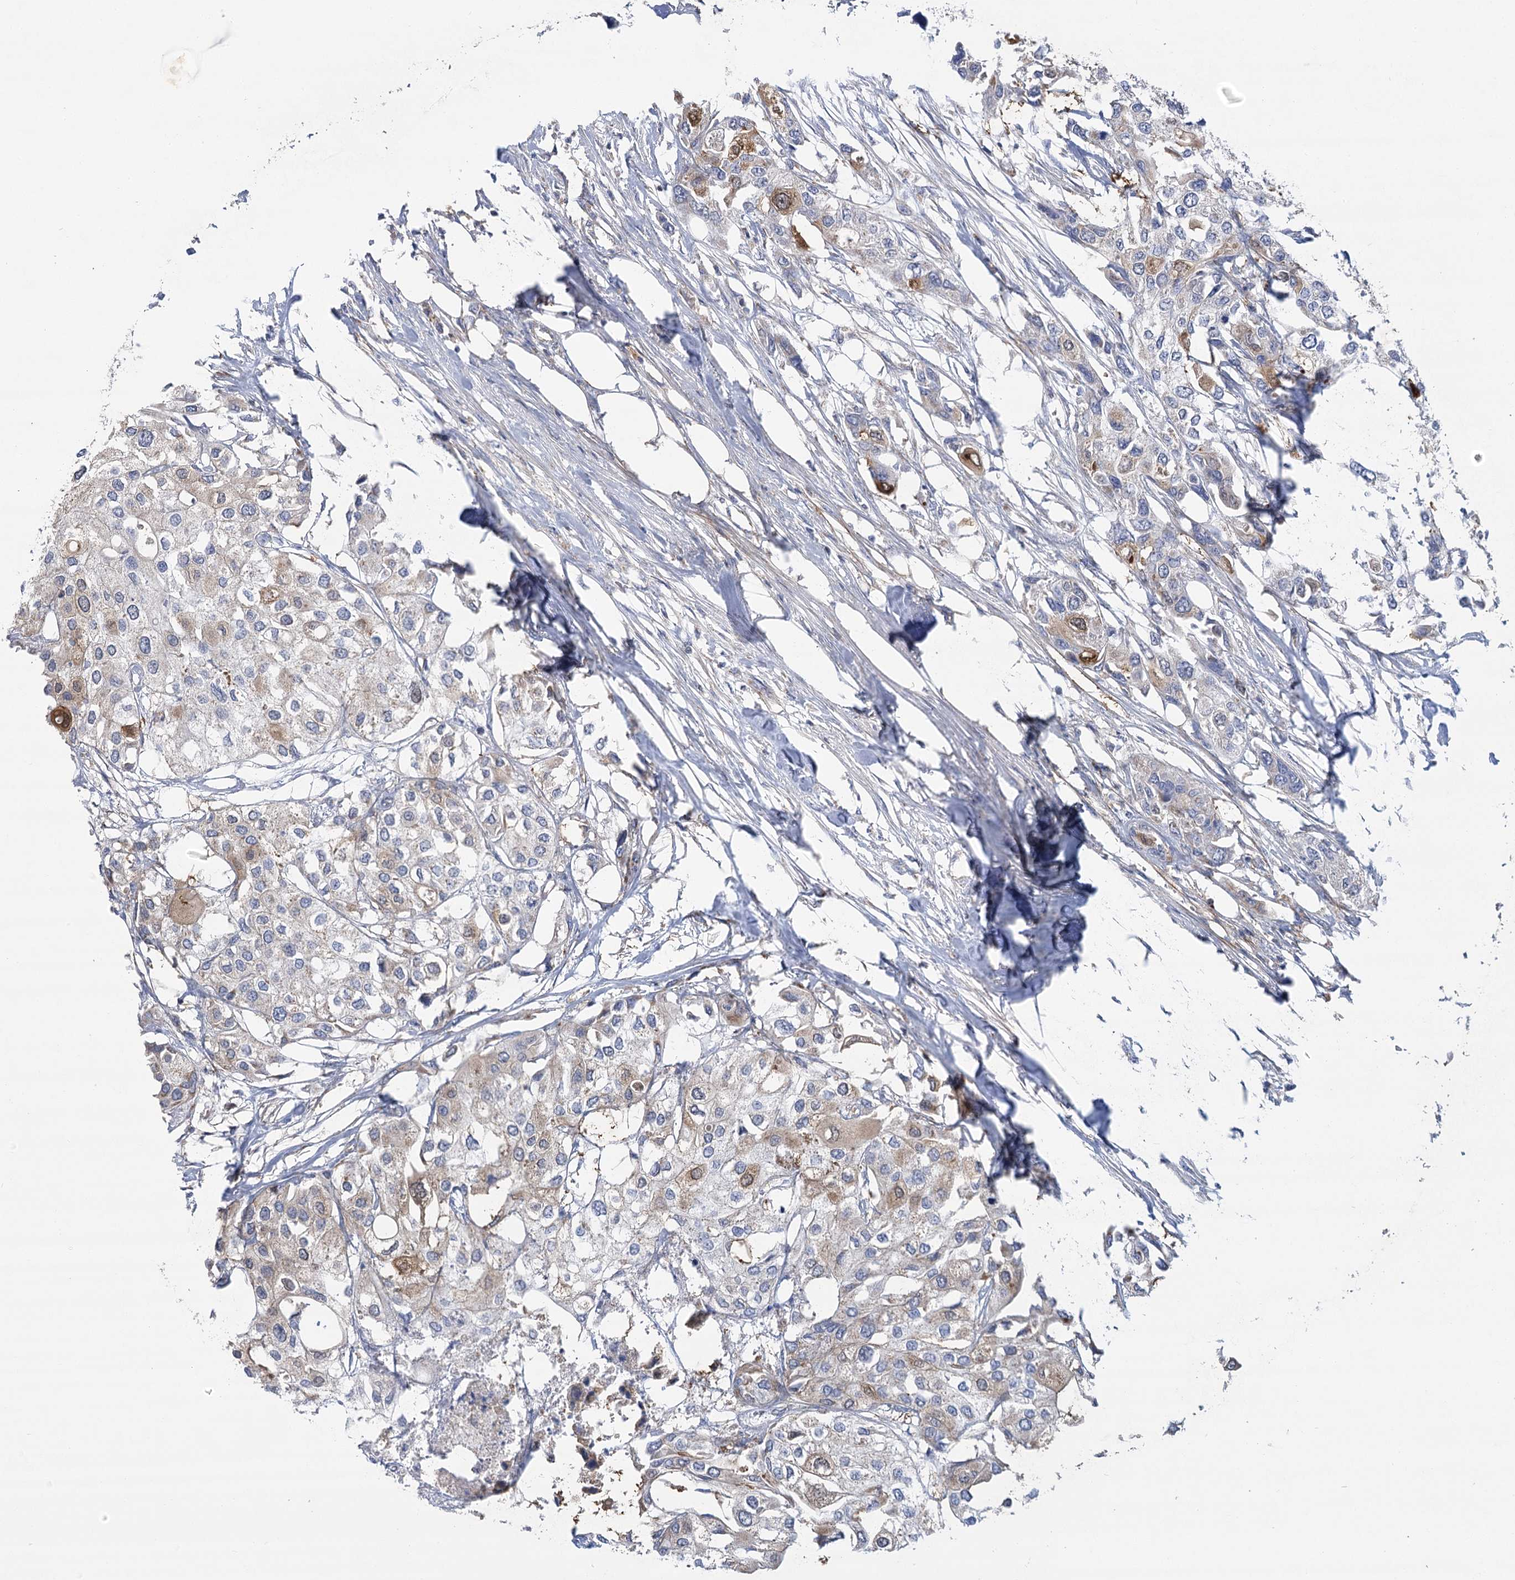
{"staining": {"intensity": "weak", "quantity": "<25%", "location": "cytoplasmic/membranous"}, "tissue": "urothelial cancer", "cell_type": "Tumor cells", "image_type": "cancer", "snomed": [{"axis": "morphology", "description": "Urothelial carcinoma, High grade"}, {"axis": "topography", "description": "Urinary bladder"}], "caption": "Tumor cells are negative for protein expression in human urothelial cancer.", "gene": "SNX7", "patient": {"sex": "male", "age": 64}}